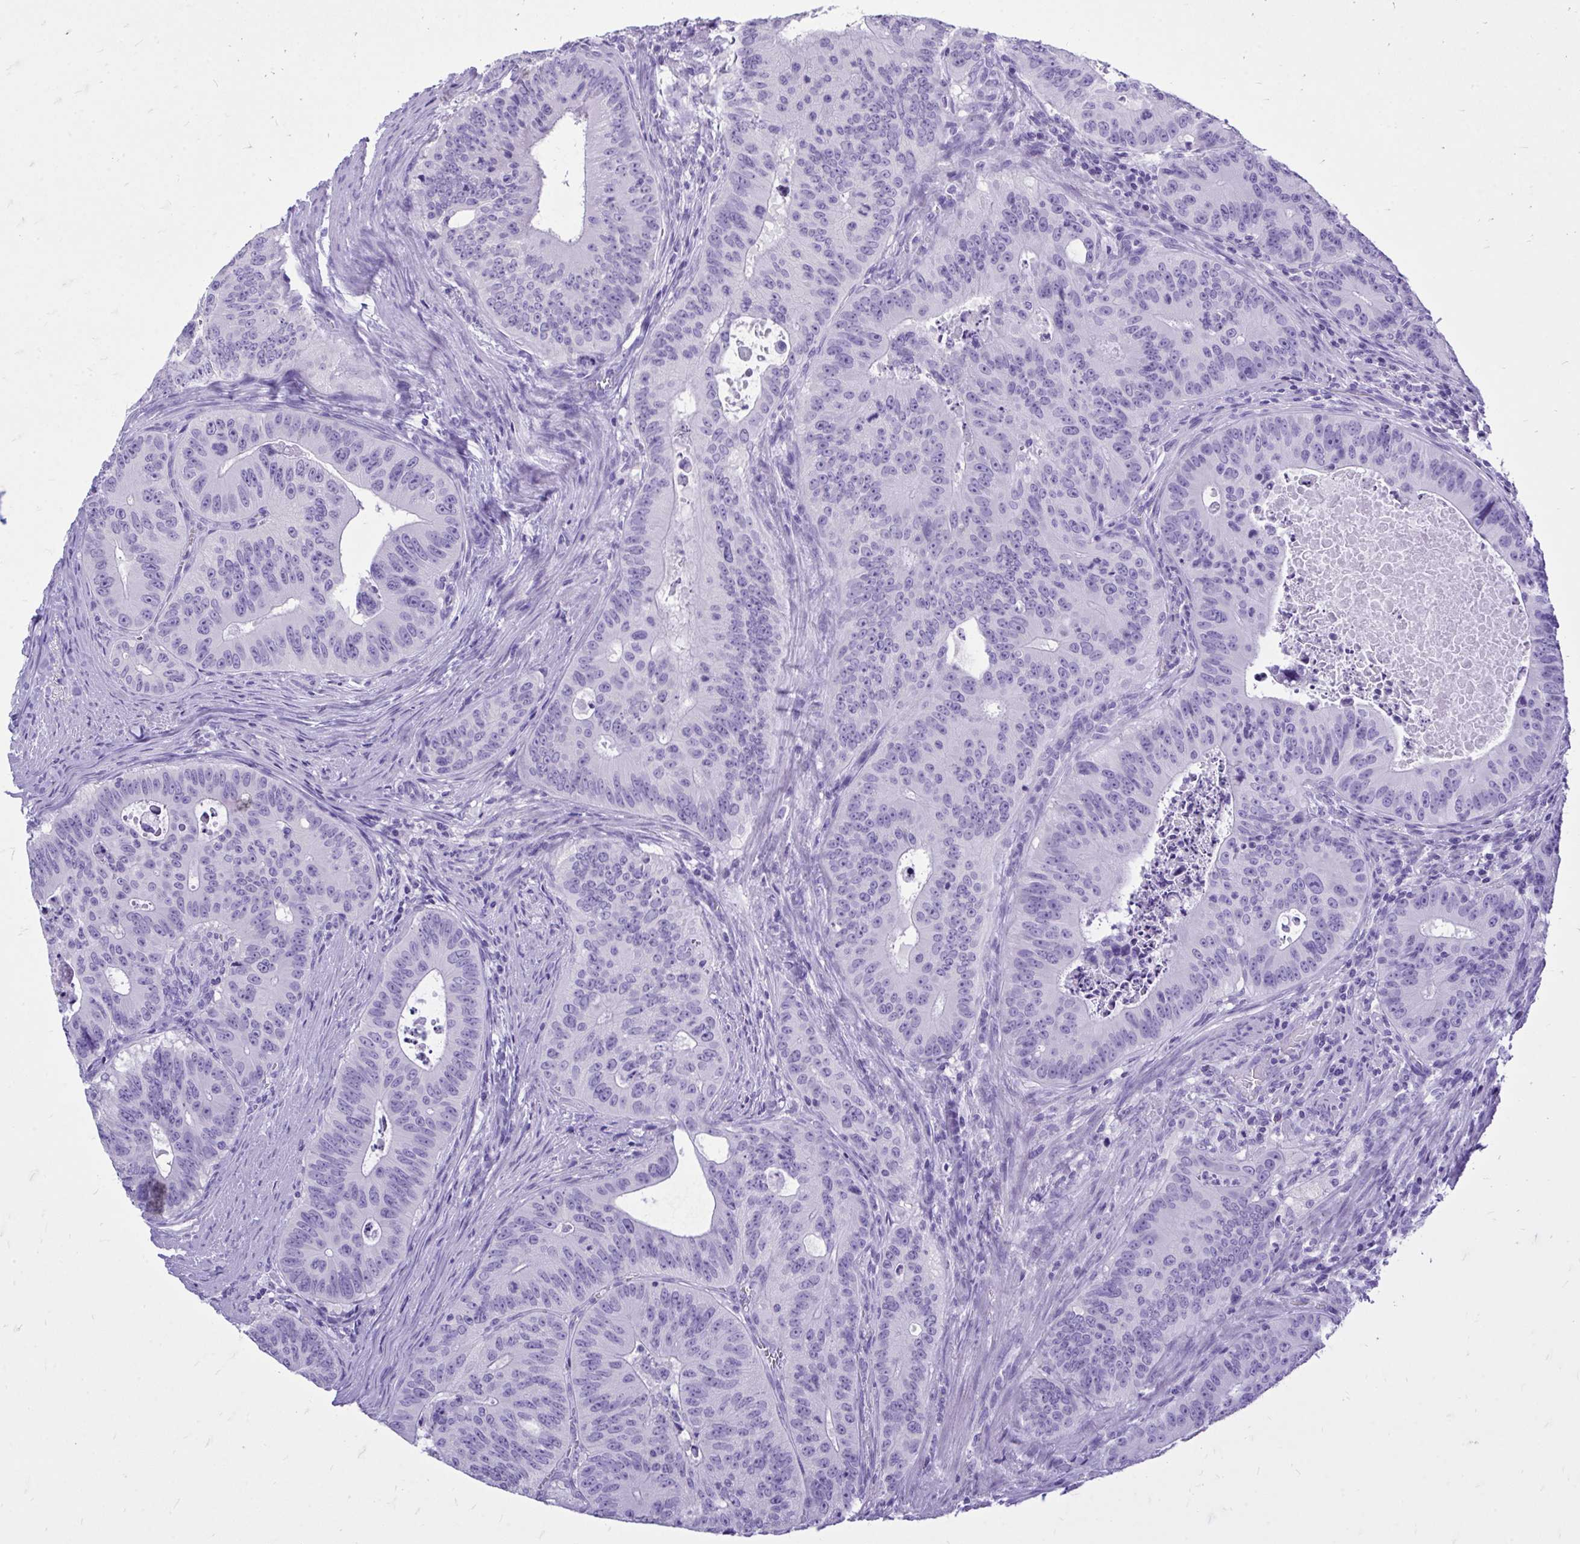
{"staining": {"intensity": "negative", "quantity": "none", "location": "none"}, "tissue": "colorectal cancer", "cell_type": "Tumor cells", "image_type": "cancer", "snomed": [{"axis": "morphology", "description": "Adenocarcinoma, NOS"}, {"axis": "topography", "description": "Colon"}], "caption": "Colorectal cancer was stained to show a protein in brown. There is no significant expression in tumor cells.", "gene": "MON1A", "patient": {"sex": "male", "age": 62}}